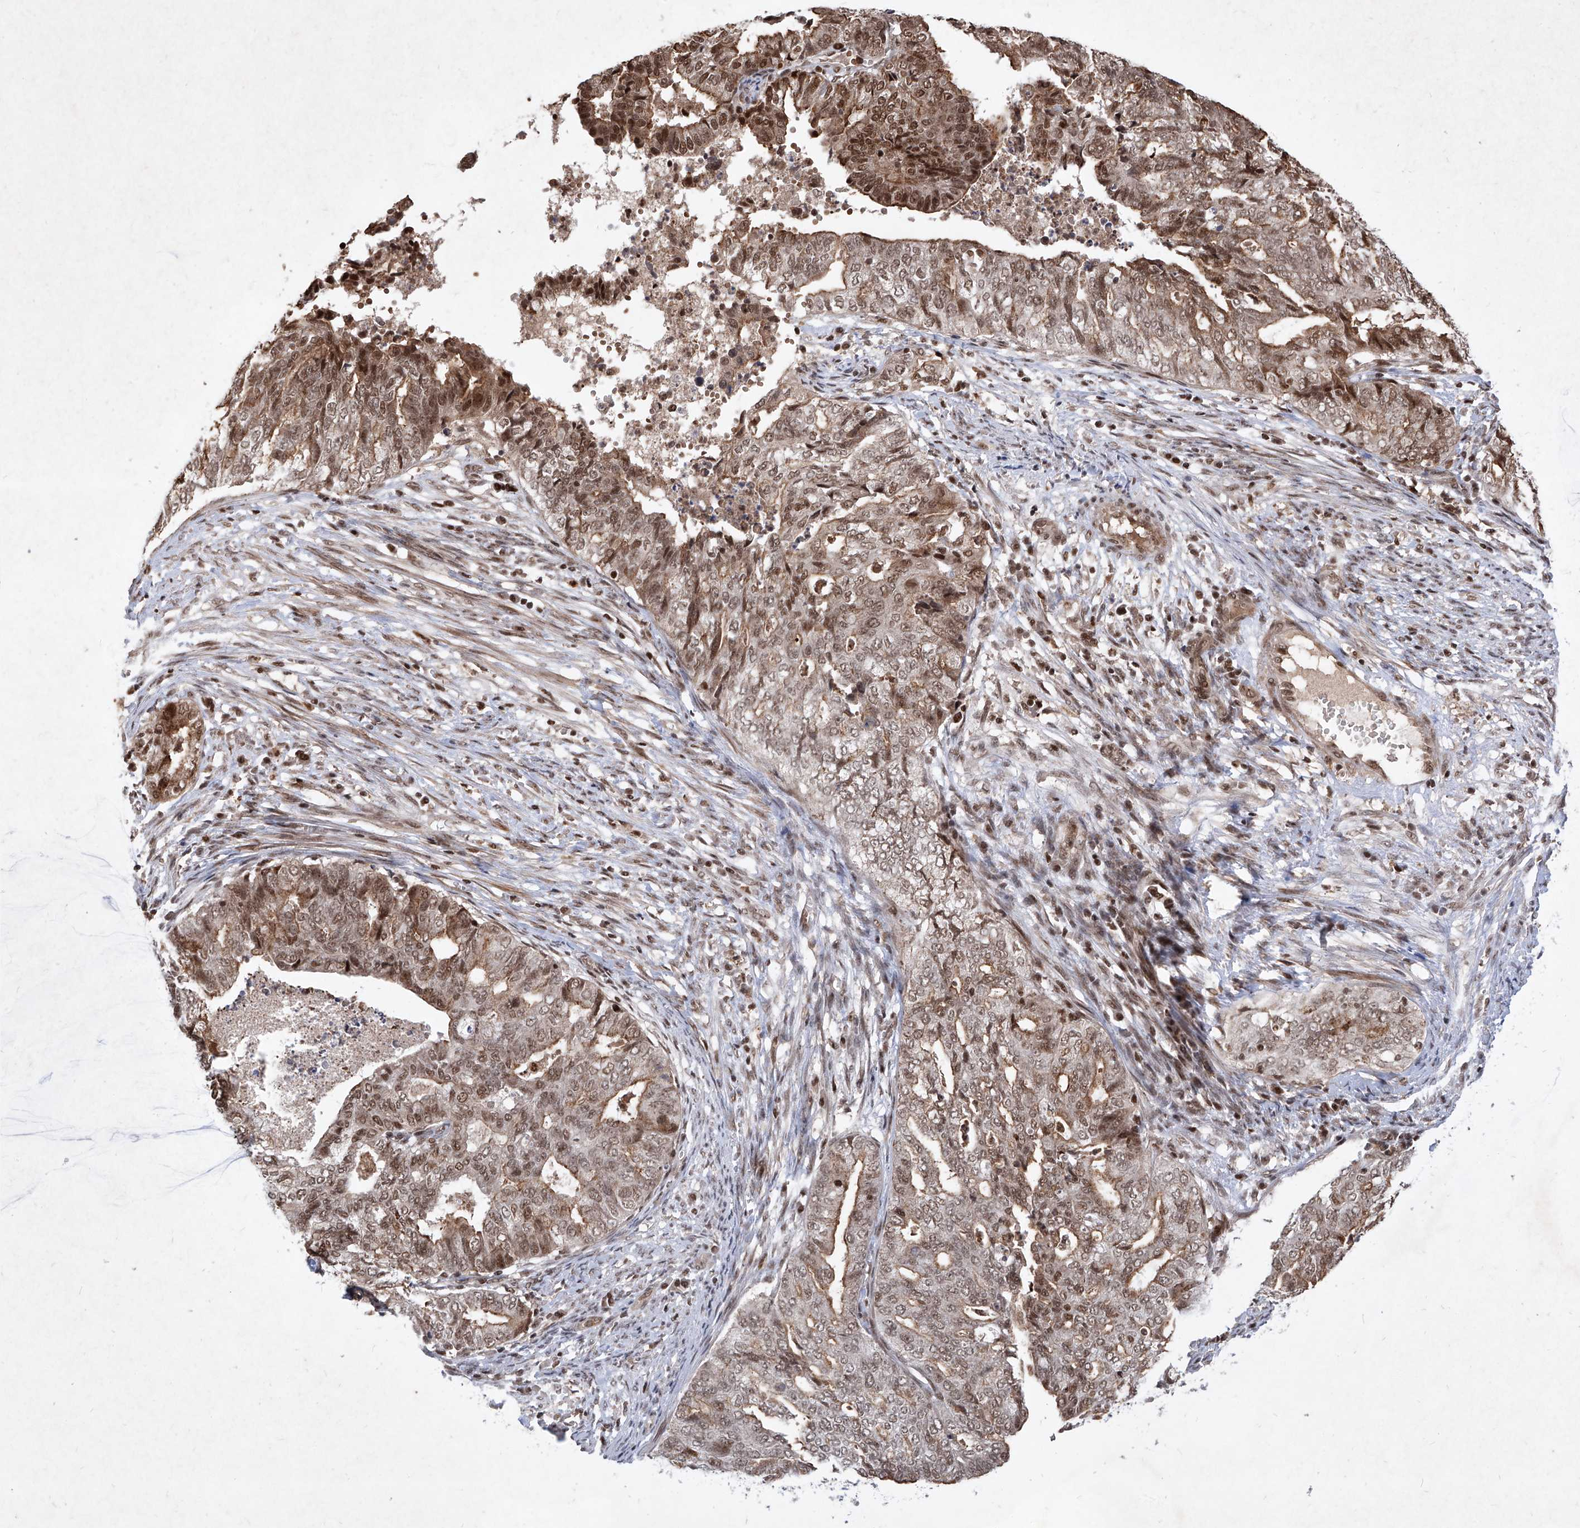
{"staining": {"intensity": "moderate", "quantity": ">75%", "location": "cytoplasmic/membranous,nuclear"}, "tissue": "endometrial cancer", "cell_type": "Tumor cells", "image_type": "cancer", "snomed": [{"axis": "morphology", "description": "Adenocarcinoma, NOS"}, {"axis": "topography", "description": "Endometrium"}], "caption": "Immunohistochemical staining of endometrial cancer (adenocarcinoma) shows moderate cytoplasmic/membranous and nuclear protein staining in about >75% of tumor cells.", "gene": "IRF2", "patient": {"sex": "female", "age": 79}}